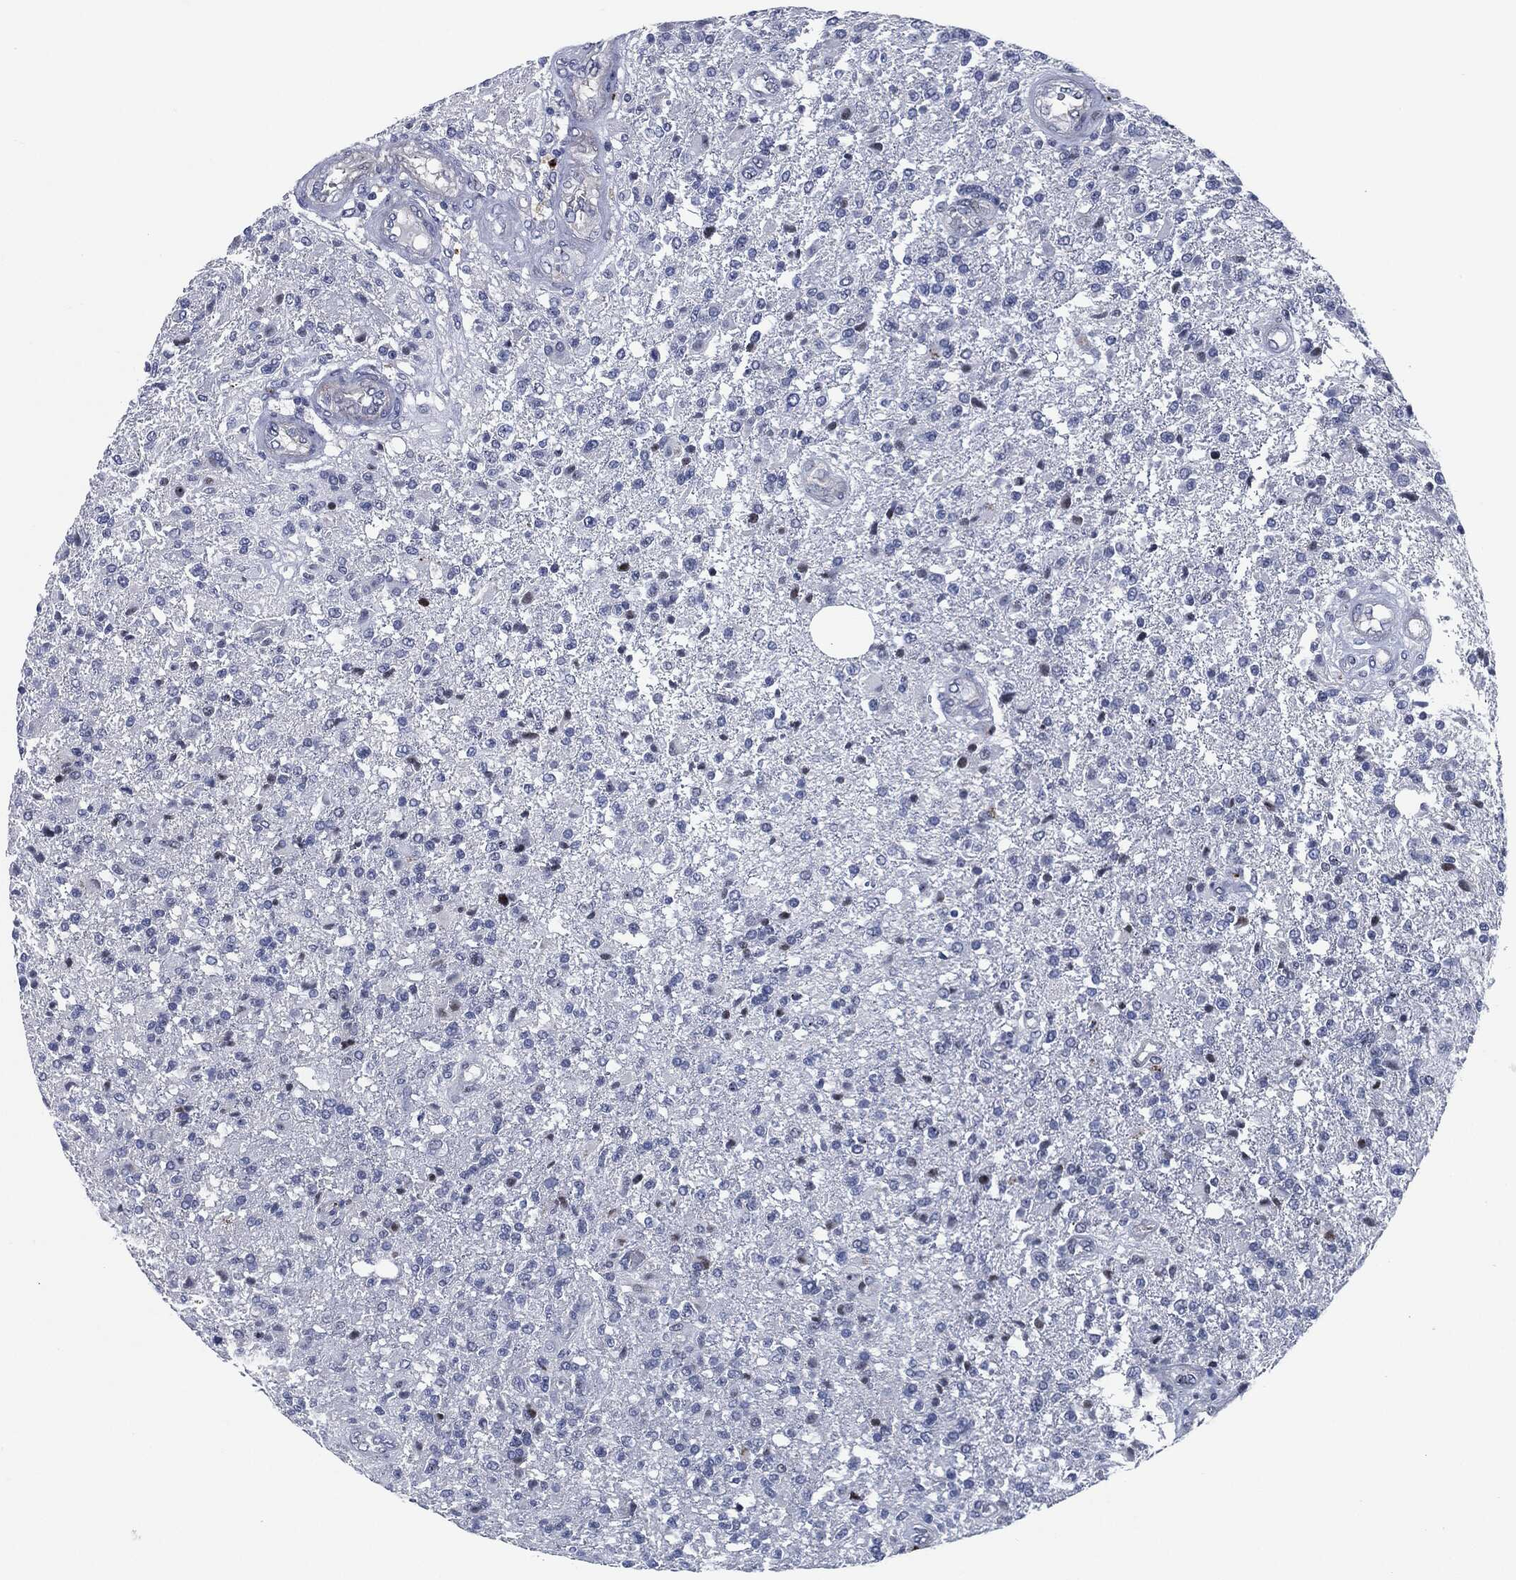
{"staining": {"intensity": "negative", "quantity": "none", "location": "none"}, "tissue": "glioma", "cell_type": "Tumor cells", "image_type": "cancer", "snomed": [{"axis": "morphology", "description": "Glioma, malignant, High grade"}, {"axis": "topography", "description": "Brain"}], "caption": "A photomicrograph of human glioma is negative for staining in tumor cells. (Brightfield microscopy of DAB immunohistochemistry at high magnification).", "gene": "MPO", "patient": {"sex": "male", "age": 56}}